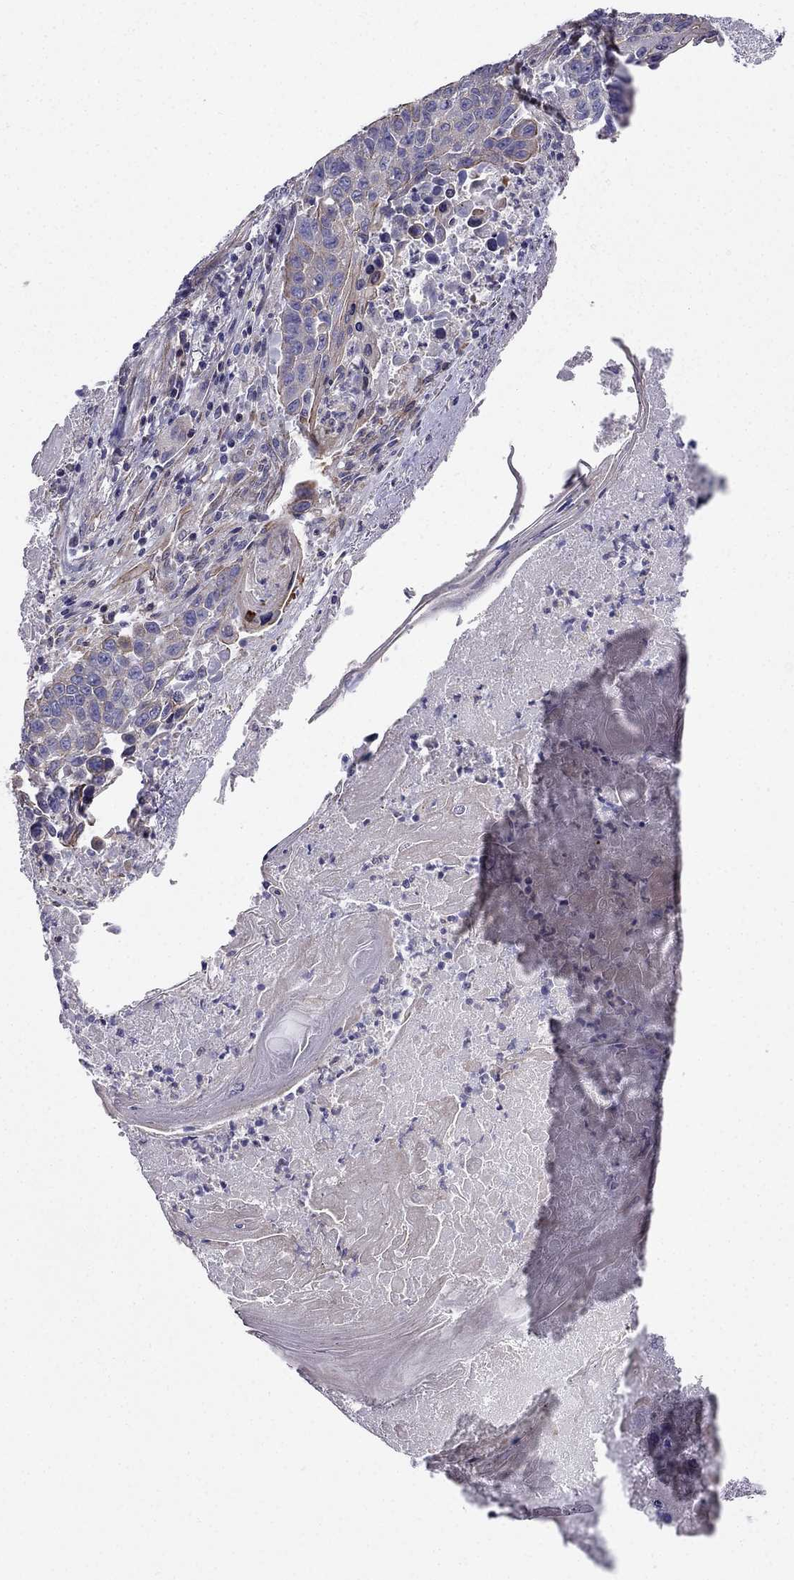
{"staining": {"intensity": "moderate", "quantity": "<25%", "location": "cytoplasmic/membranous"}, "tissue": "lung cancer", "cell_type": "Tumor cells", "image_type": "cancer", "snomed": [{"axis": "morphology", "description": "Squamous cell carcinoma, NOS"}, {"axis": "topography", "description": "Lung"}], "caption": "Immunohistochemical staining of lung squamous cell carcinoma exhibits moderate cytoplasmic/membranous protein staining in approximately <25% of tumor cells. (brown staining indicates protein expression, while blue staining denotes nuclei).", "gene": "ENOX1", "patient": {"sex": "male", "age": 73}}